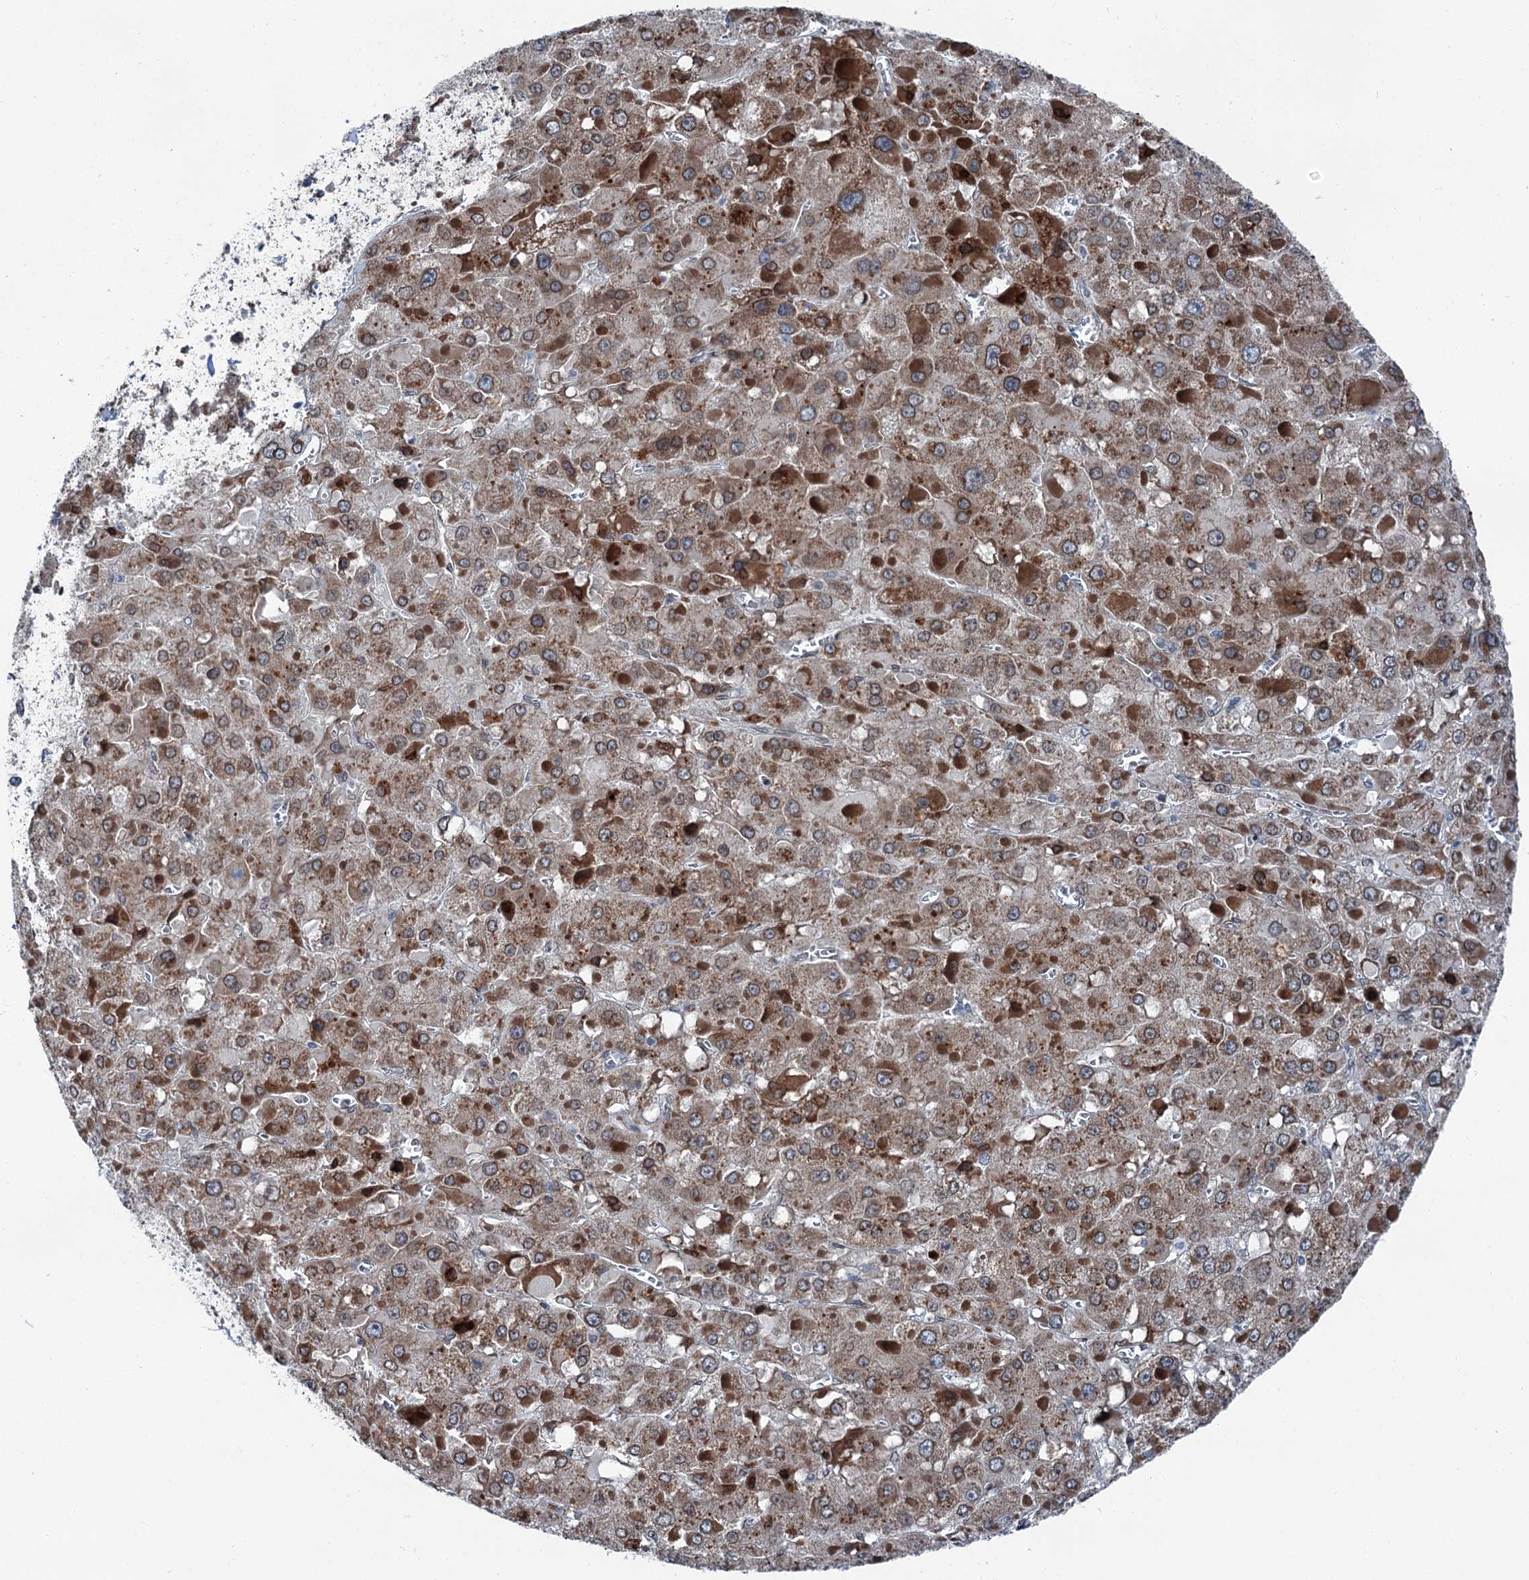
{"staining": {"intensity": "moderate", "quantity": ">75%", "location": "cytoplasmic/membranous"}, "tissue": "liver cancer", "cell_type": "Tumor cells", "image_type": "cancer", "snomed": [{"axis": "morphology", "description": "Carcinoma, Hepatocellular, NOS"}, {"axis": "topography", "description": "Liver"}], "caption": "Immunohistochemical staining of human liver cancer (hepatocellular carcinoma) displays moderate cytoplasmic/membranous protein positivity in about >75% of tumor cells.", "gene": "MRPL14", "patient": {"sex": "female", "age": 73}}